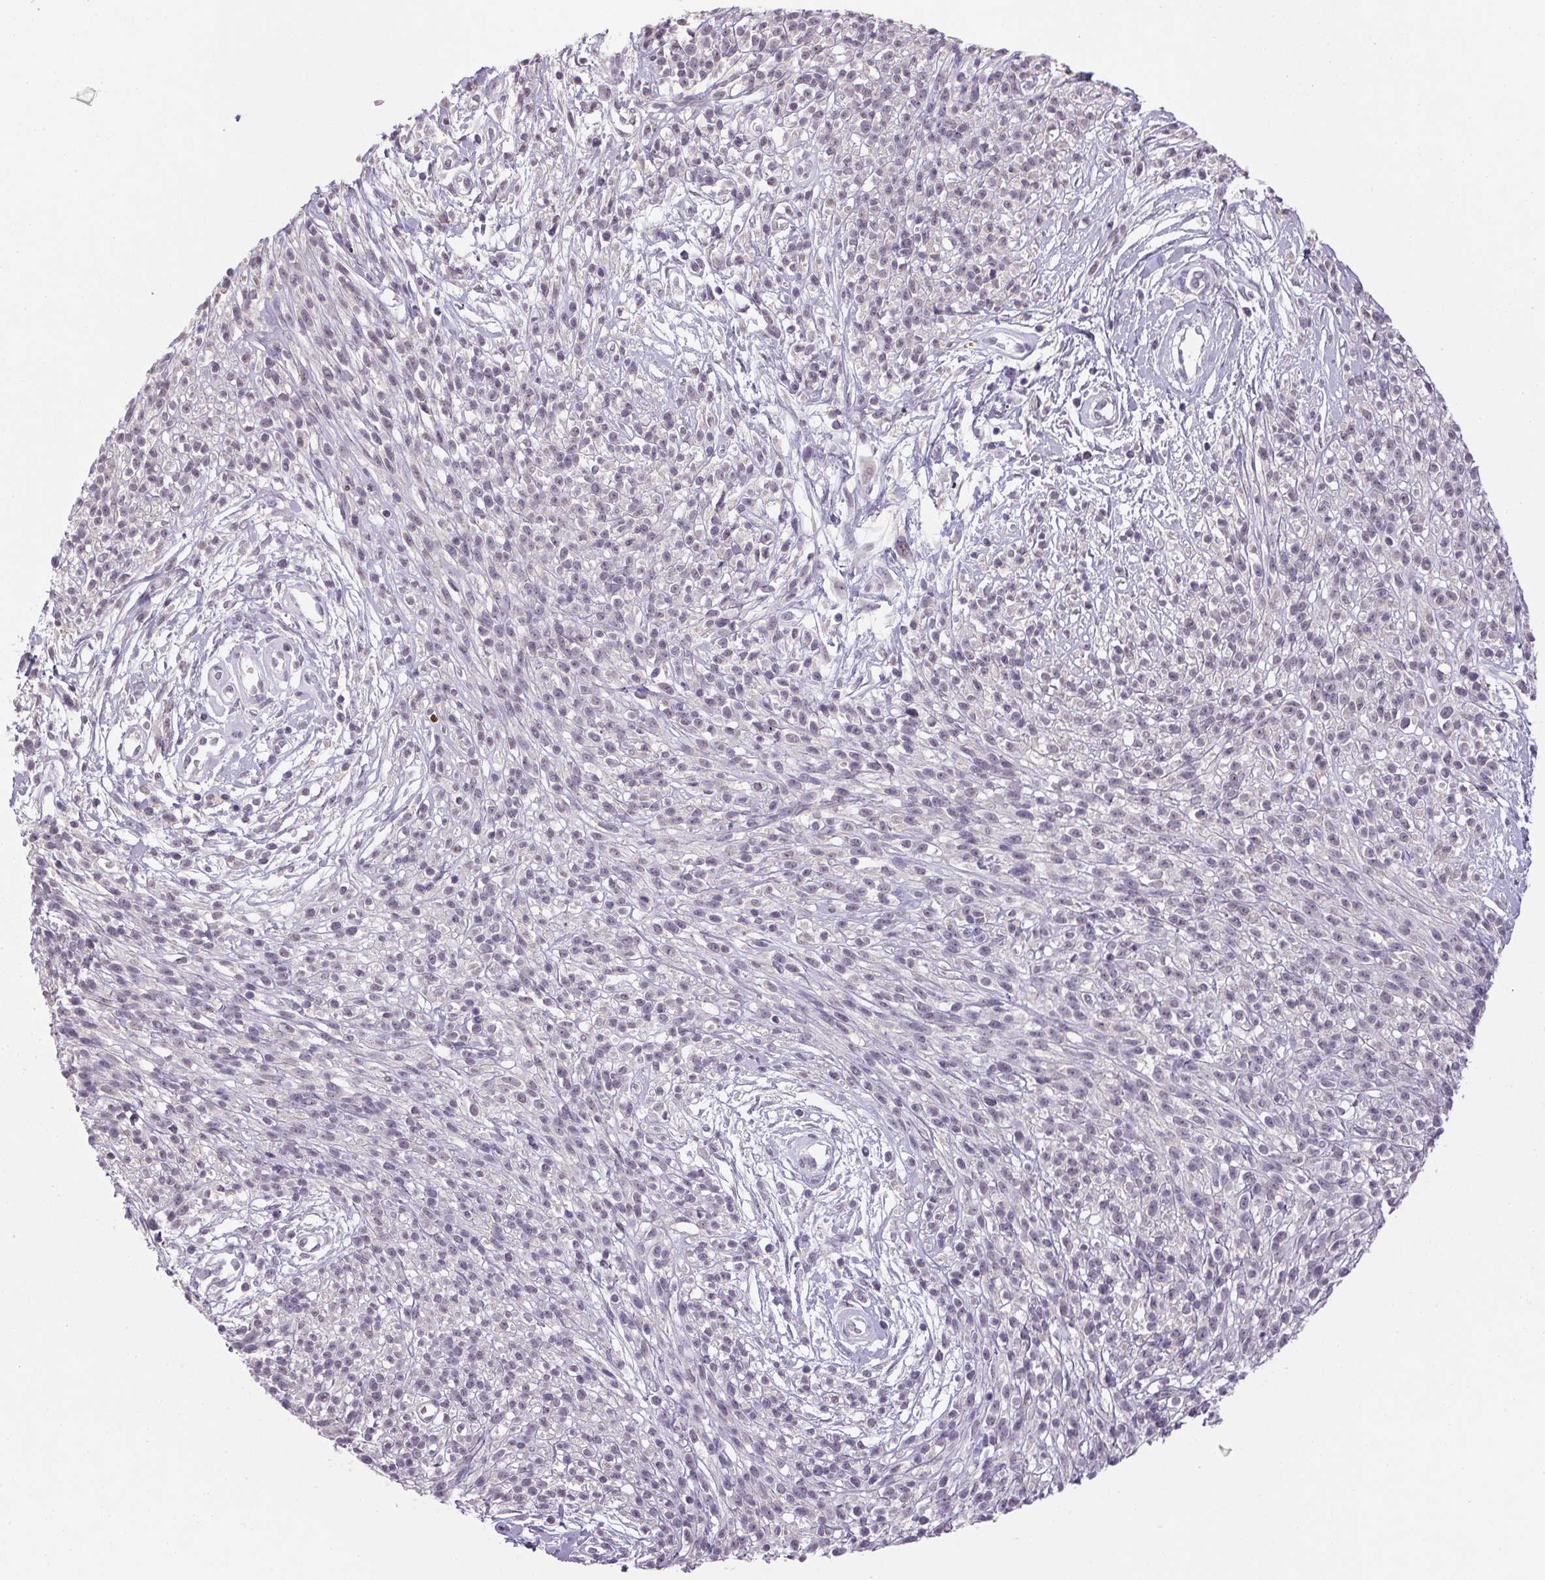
{"staining": {"intensity": "negative", "quantity": "none", "location": "none"}, "tissue": "melanoma", "cell_type": "Tumor cells", "image_type": "cancer", "snomed": [{"axis": "morphology", "description": "Malignant melanoma, NOS"}, {"axis": "topography", "description": "Skin"}, {"axis": "topography", "description": "Skin of trunk"}], "caption": "This is an immunohistochemistry image of melanoma. There is no expression in tumor cells.", "gene": "TRDN", "patient": {"sex": "male", "age": 74}}